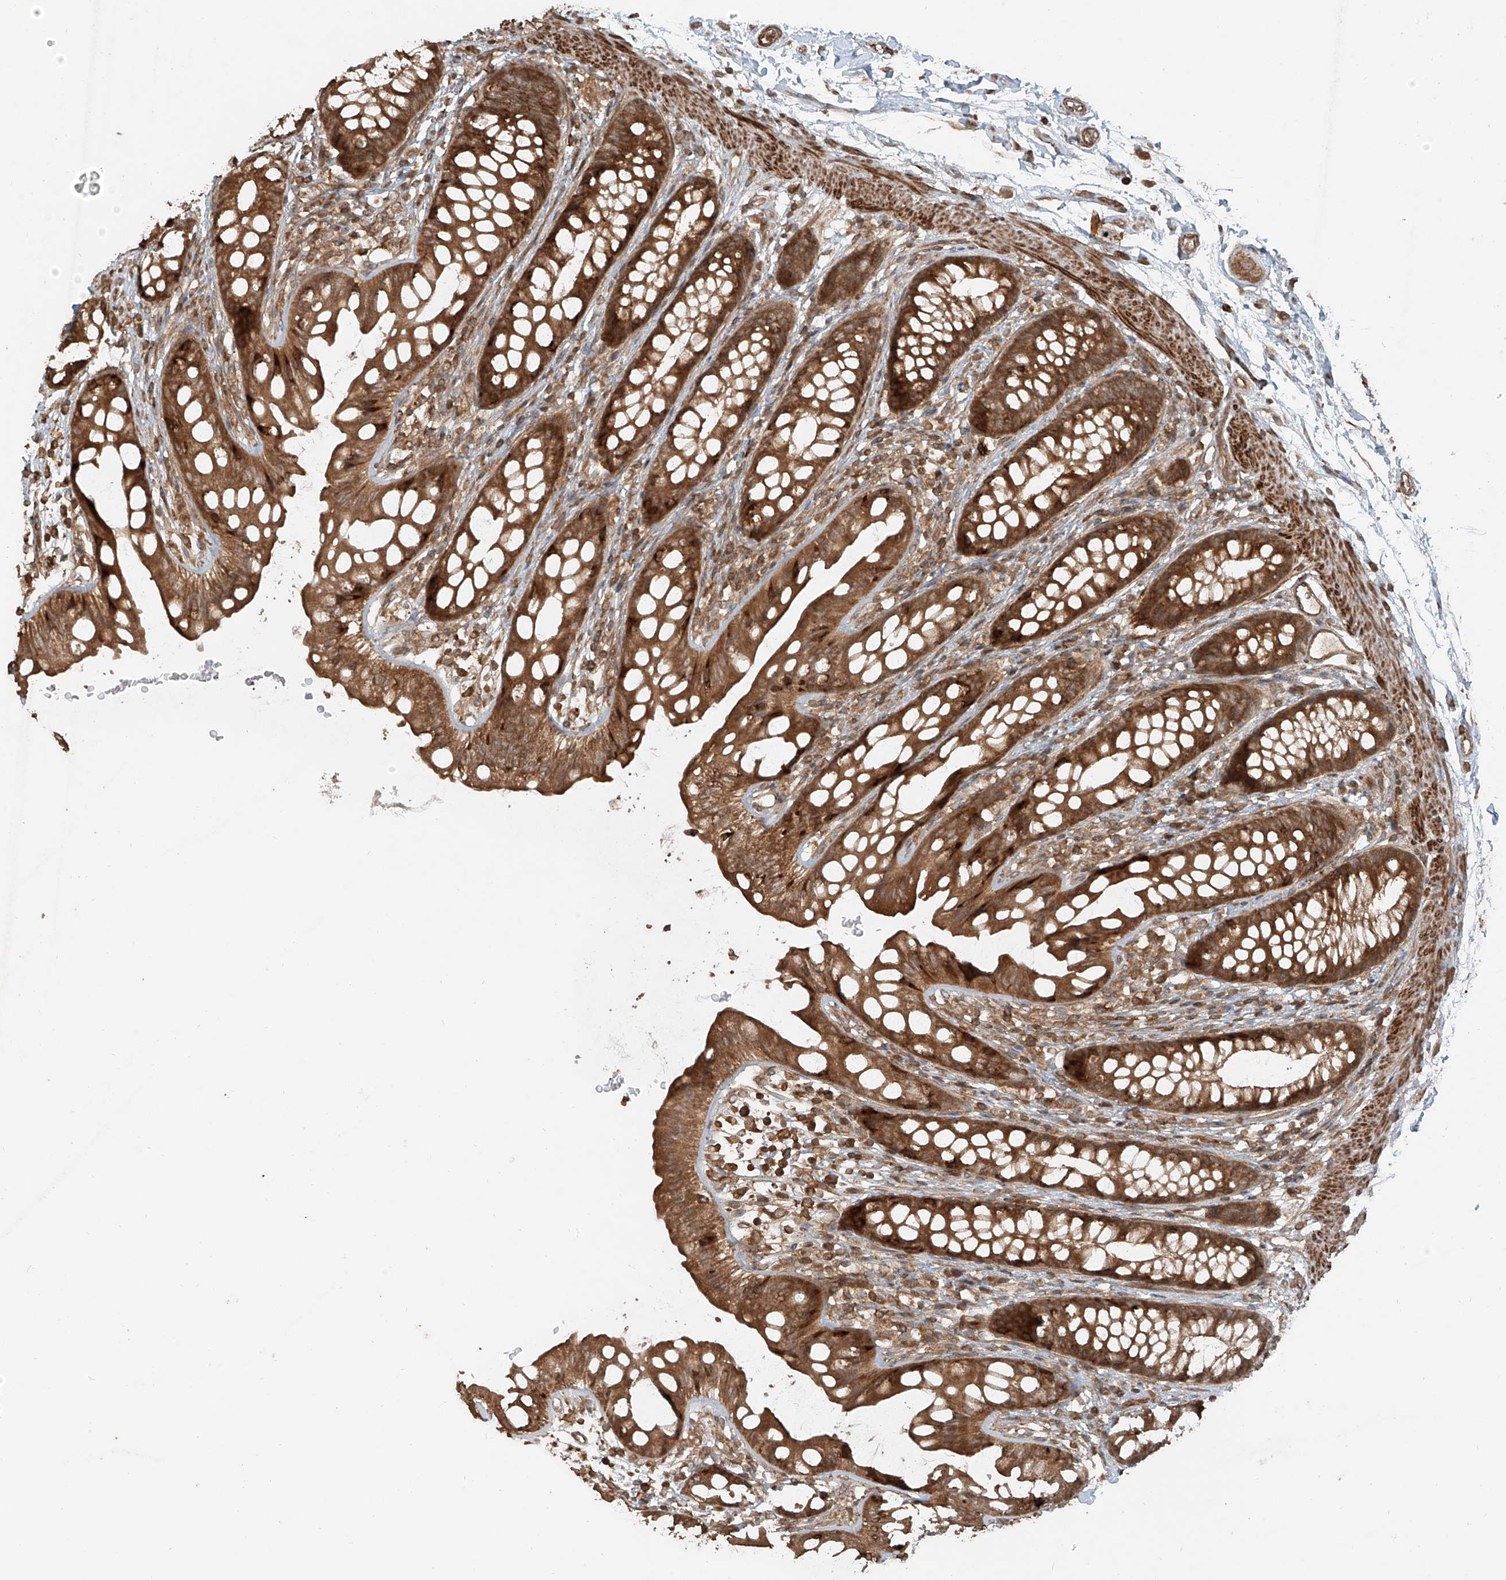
{"staining": {"intensity": "moderate", "quantity": ">75%", "location": "cytoplasmic/membranous"}, "tissue": "rectum", "cell_type": "Glandular cells", "image_type": "normal", "snomed": [{"axis": "morphology", "description": "Normal tissue, NOS"}, {"axis": "topography", "description": "Rectum"}], "caption": "The photomicrograph displays immunohistochemical staining of normal rectum. There is moderate cytoplasmic/membranous positivity is identified in approximately >75% of glandular cells.", "gene": "ANKZF1", "patient": {"sex": "female", "age": 65}}